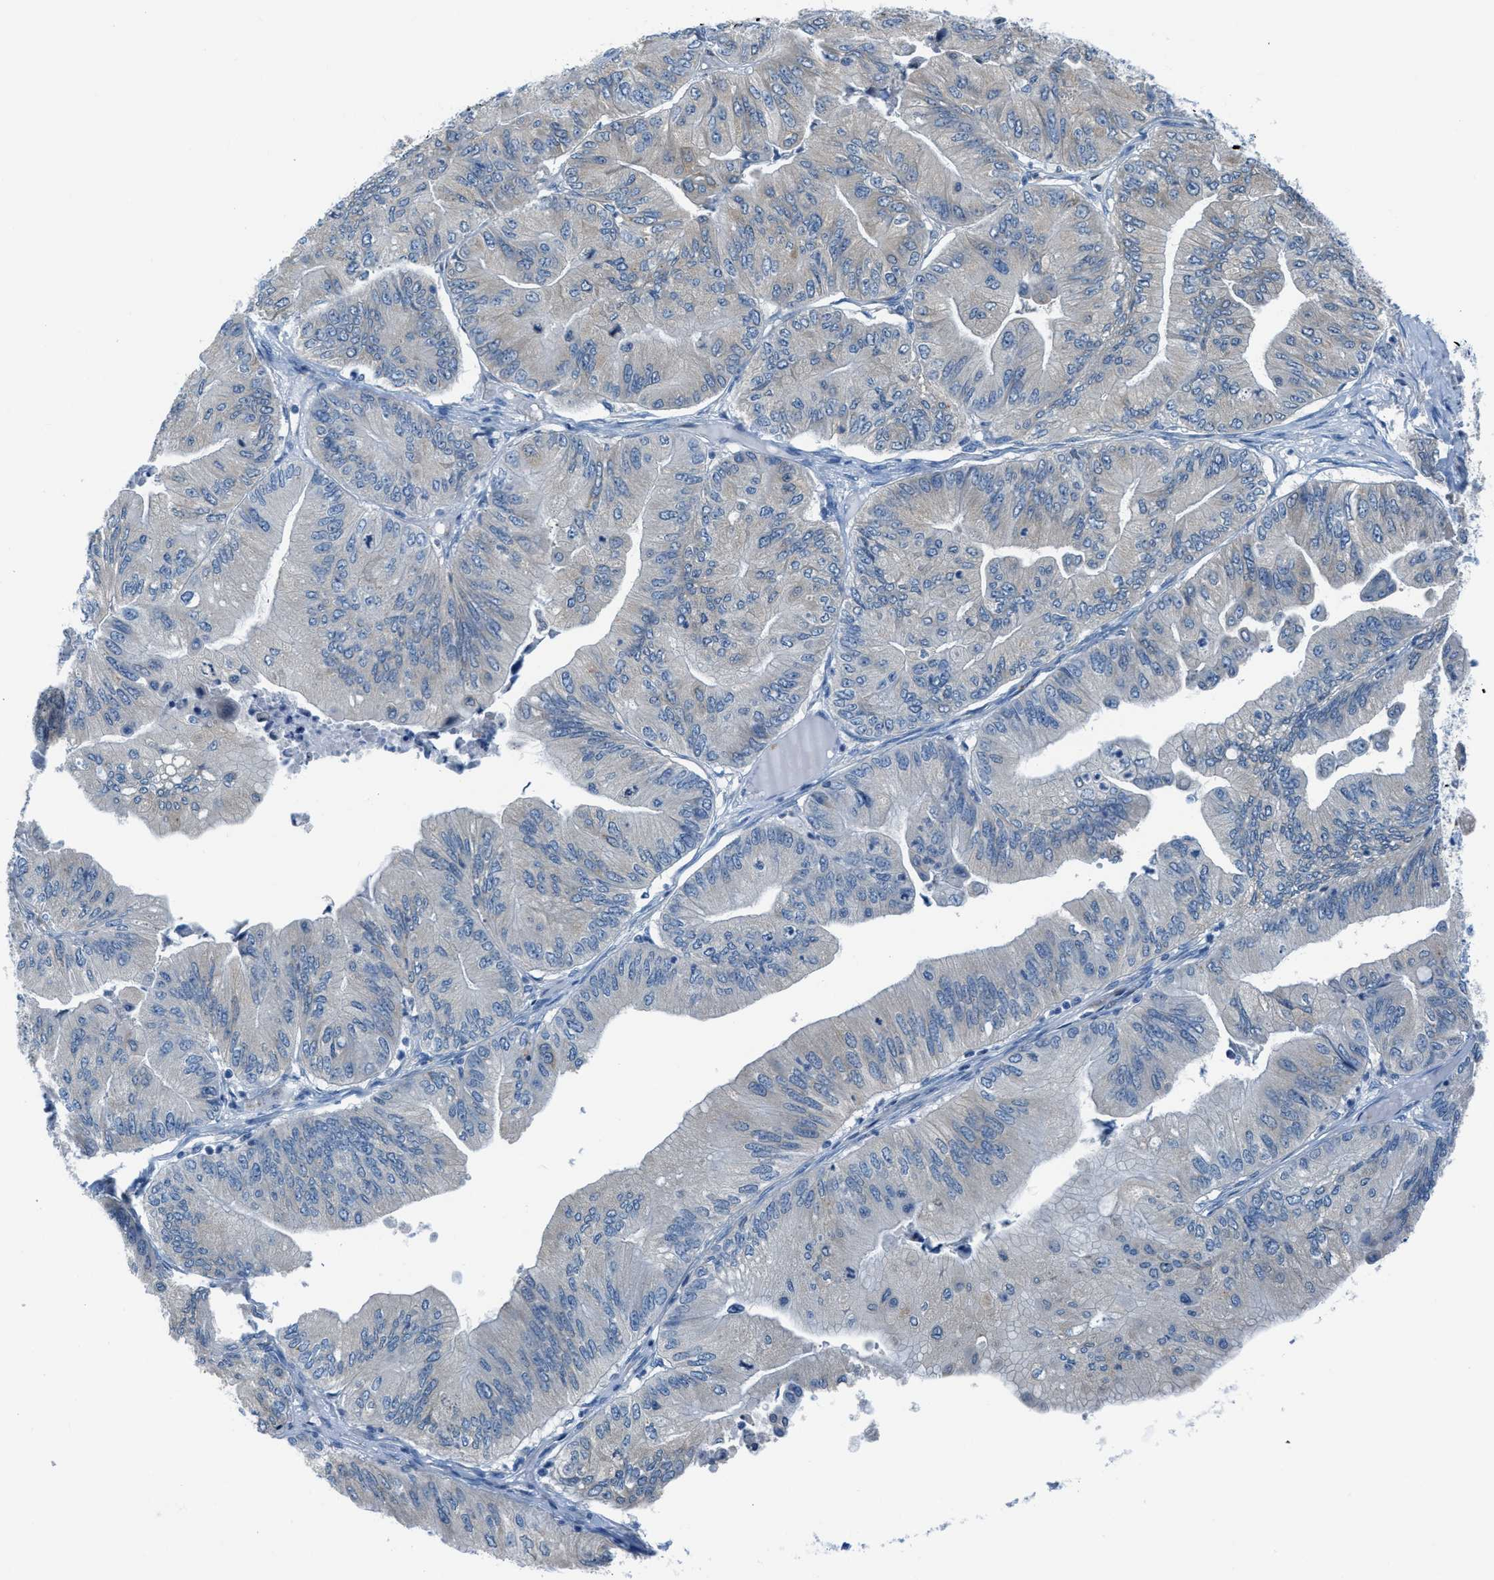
{"staining": {"intensity": "weak", "quantity": "<25%", "location": "cytoplasmic/membranous"}, "tissue": "ovarian cancer", "cell_type": "Tumor cells", "image_type": "cancer", "snomed": [{"axis": "morphology", "description": "Cystadenocarcinoma, mucinous, NOS"}, {"axis": "topography", "description": "Ovary"}], "caption": "Image shows no protein staining in tumor cells of ovarian mucinous cystadenocarcinoma tissue.", "gene": "MAPRE2", "patient": {"sex": "female", "age": 61}}